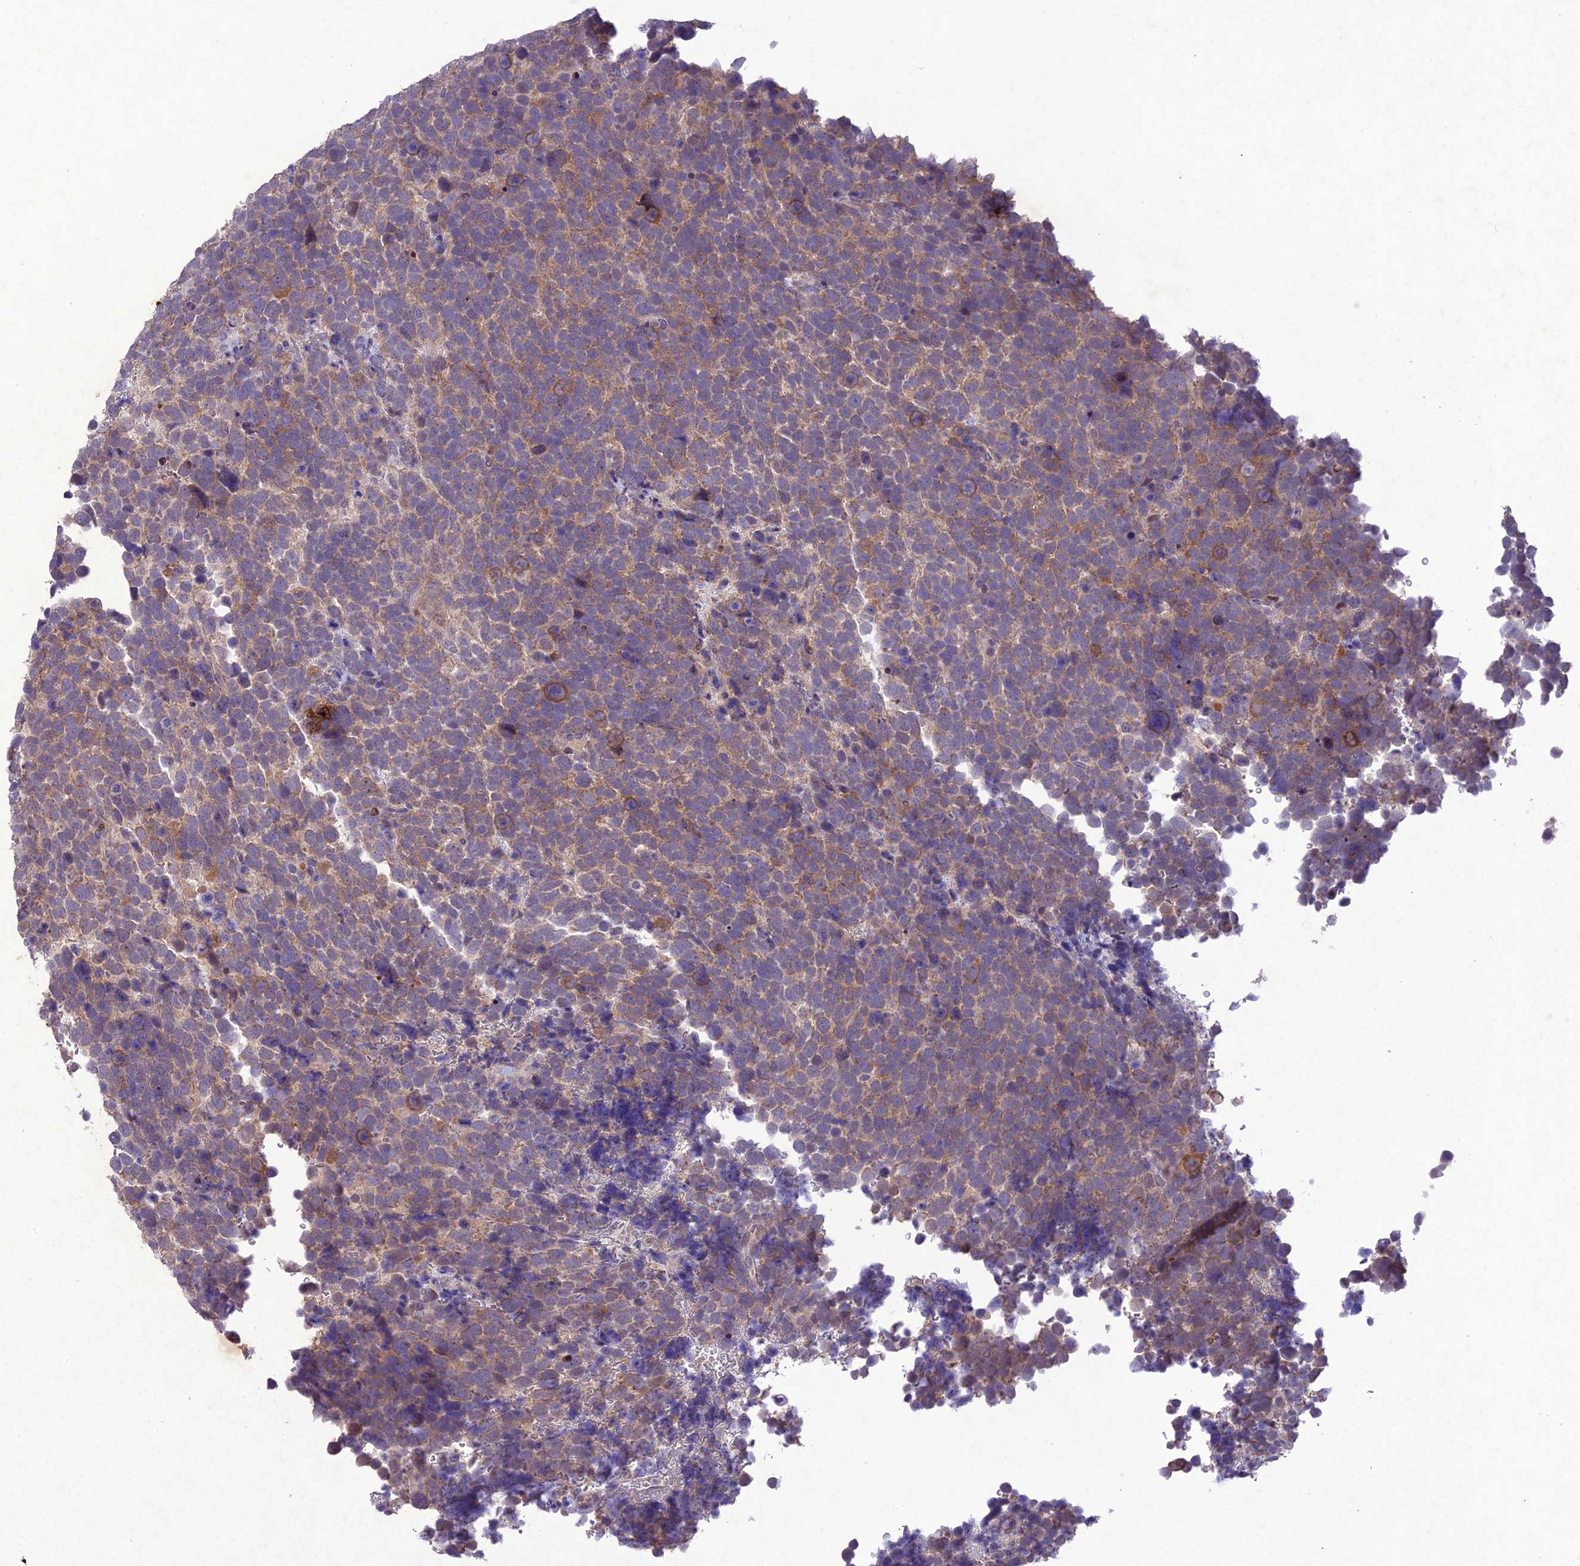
{"staining": {"intensity": "moderate", "quantity": "25%-75%", "location": "cytoplasmic/membranous"}, "tissue": "urothelial cancer", "cell_type": "Tumor cells", "image_type": "cancer", "snomed": [{"axis": "morphology", "description": "Urothelial carcinoma, High grade"}, {"axis": "topography", "description": "Urinary bladder"}], "caption": "Brown immunohistochemical staining in high-grade urothelial carcinoma demonstrates moderate cytoplasmic/membranous positivity in about 25%-75% of tumor cells.", "gene": "ANKRD52", "patient": {"sex": "female", "age": 82}}